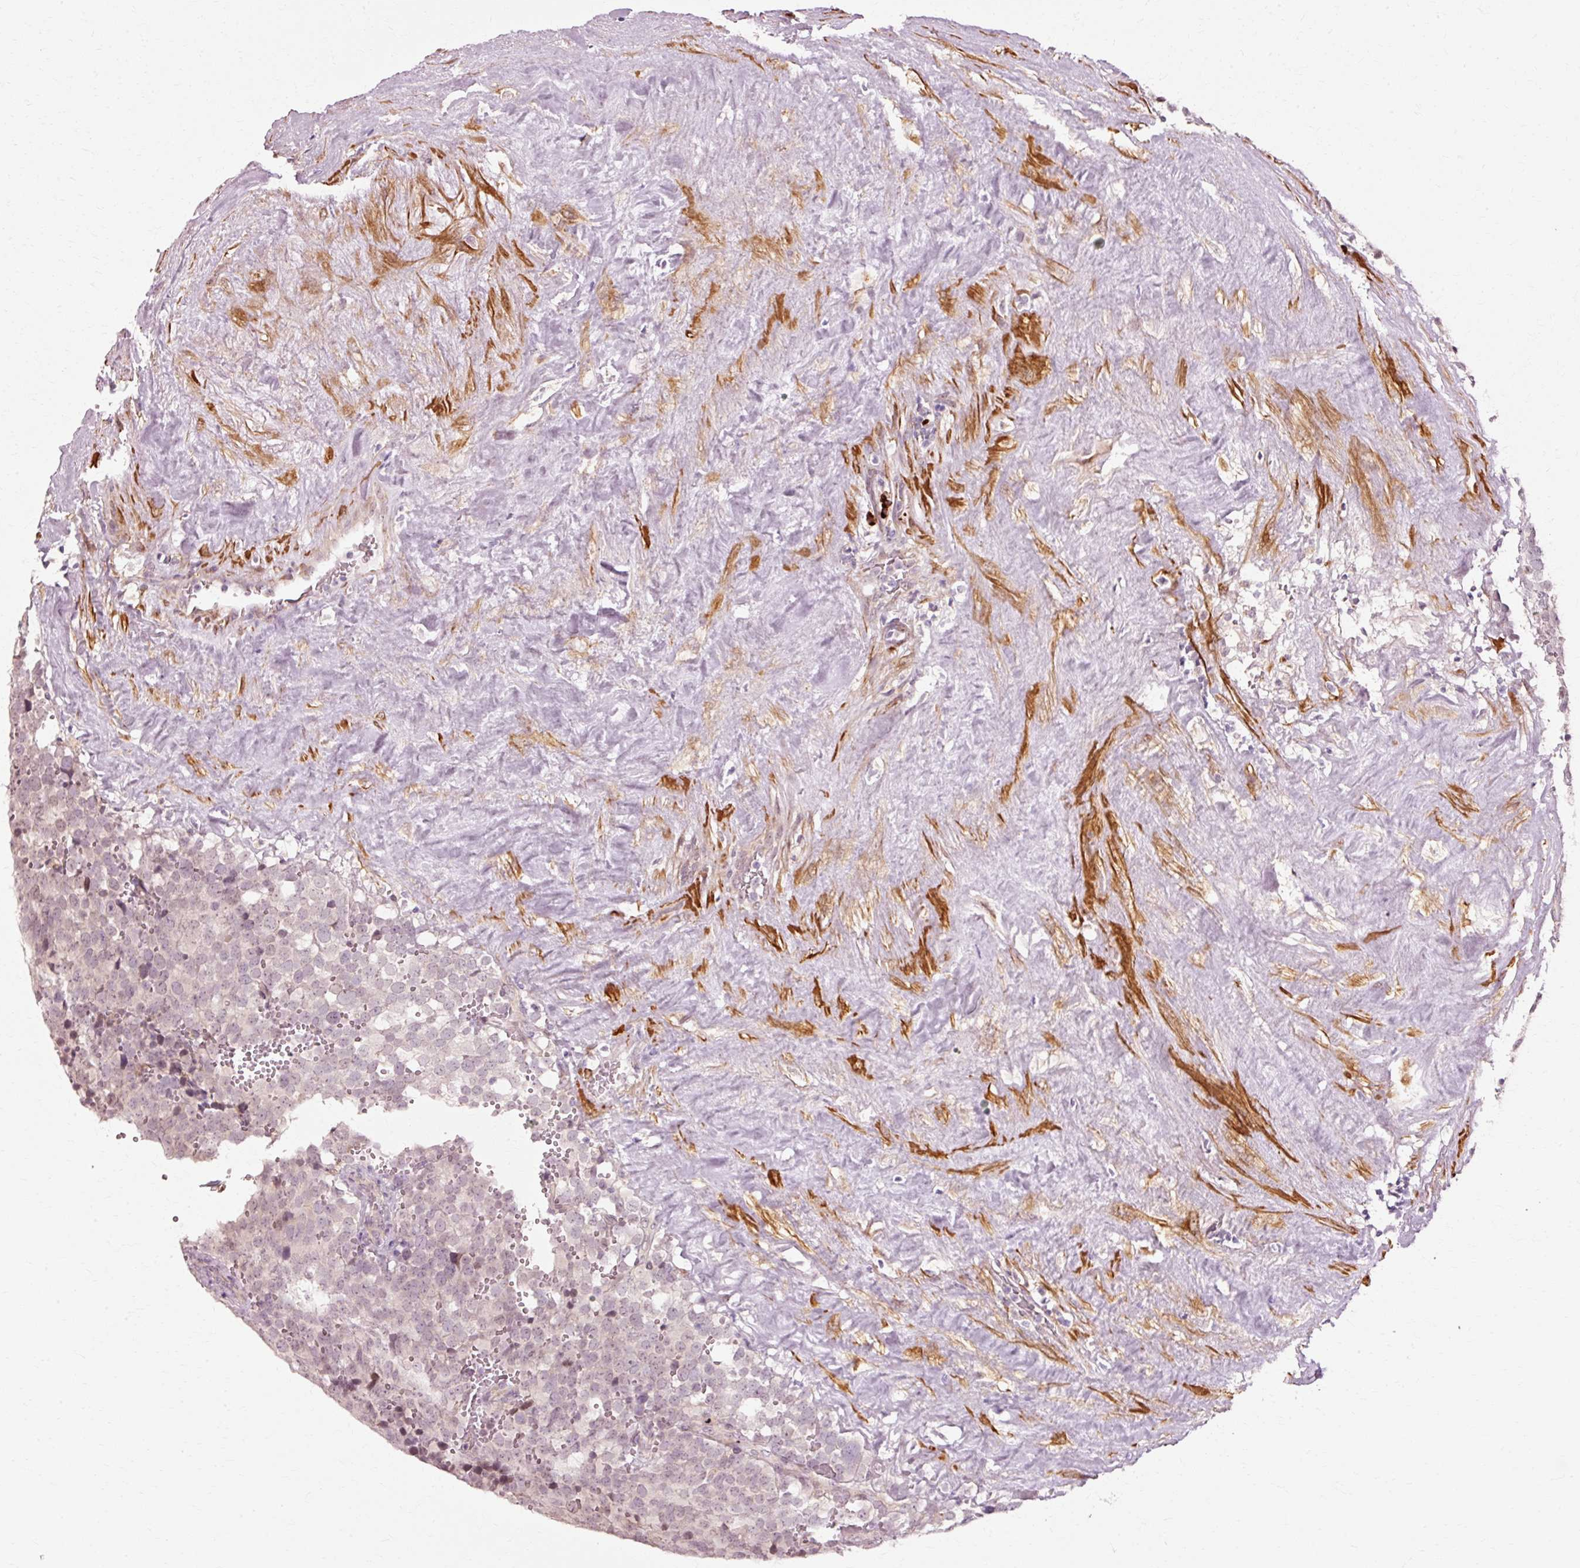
{"staining": {"intensity": "negative", "quantity": "none", "location": "none"}, "tissue": "testis cancer", "cell_type": "Tumor cells", "image_type": "cancer", "snomed": [{"axis": "morphology", "description": "Seminoma, NOS"}, {"axis": "topography", "description": "Testis"}], "caption": "The IHC histopathology image has no significant staining in tumor cells of seminoma (testis) tissue.", "gene": "RGPD5", "patient": {"sex": "male", "age": 71}}